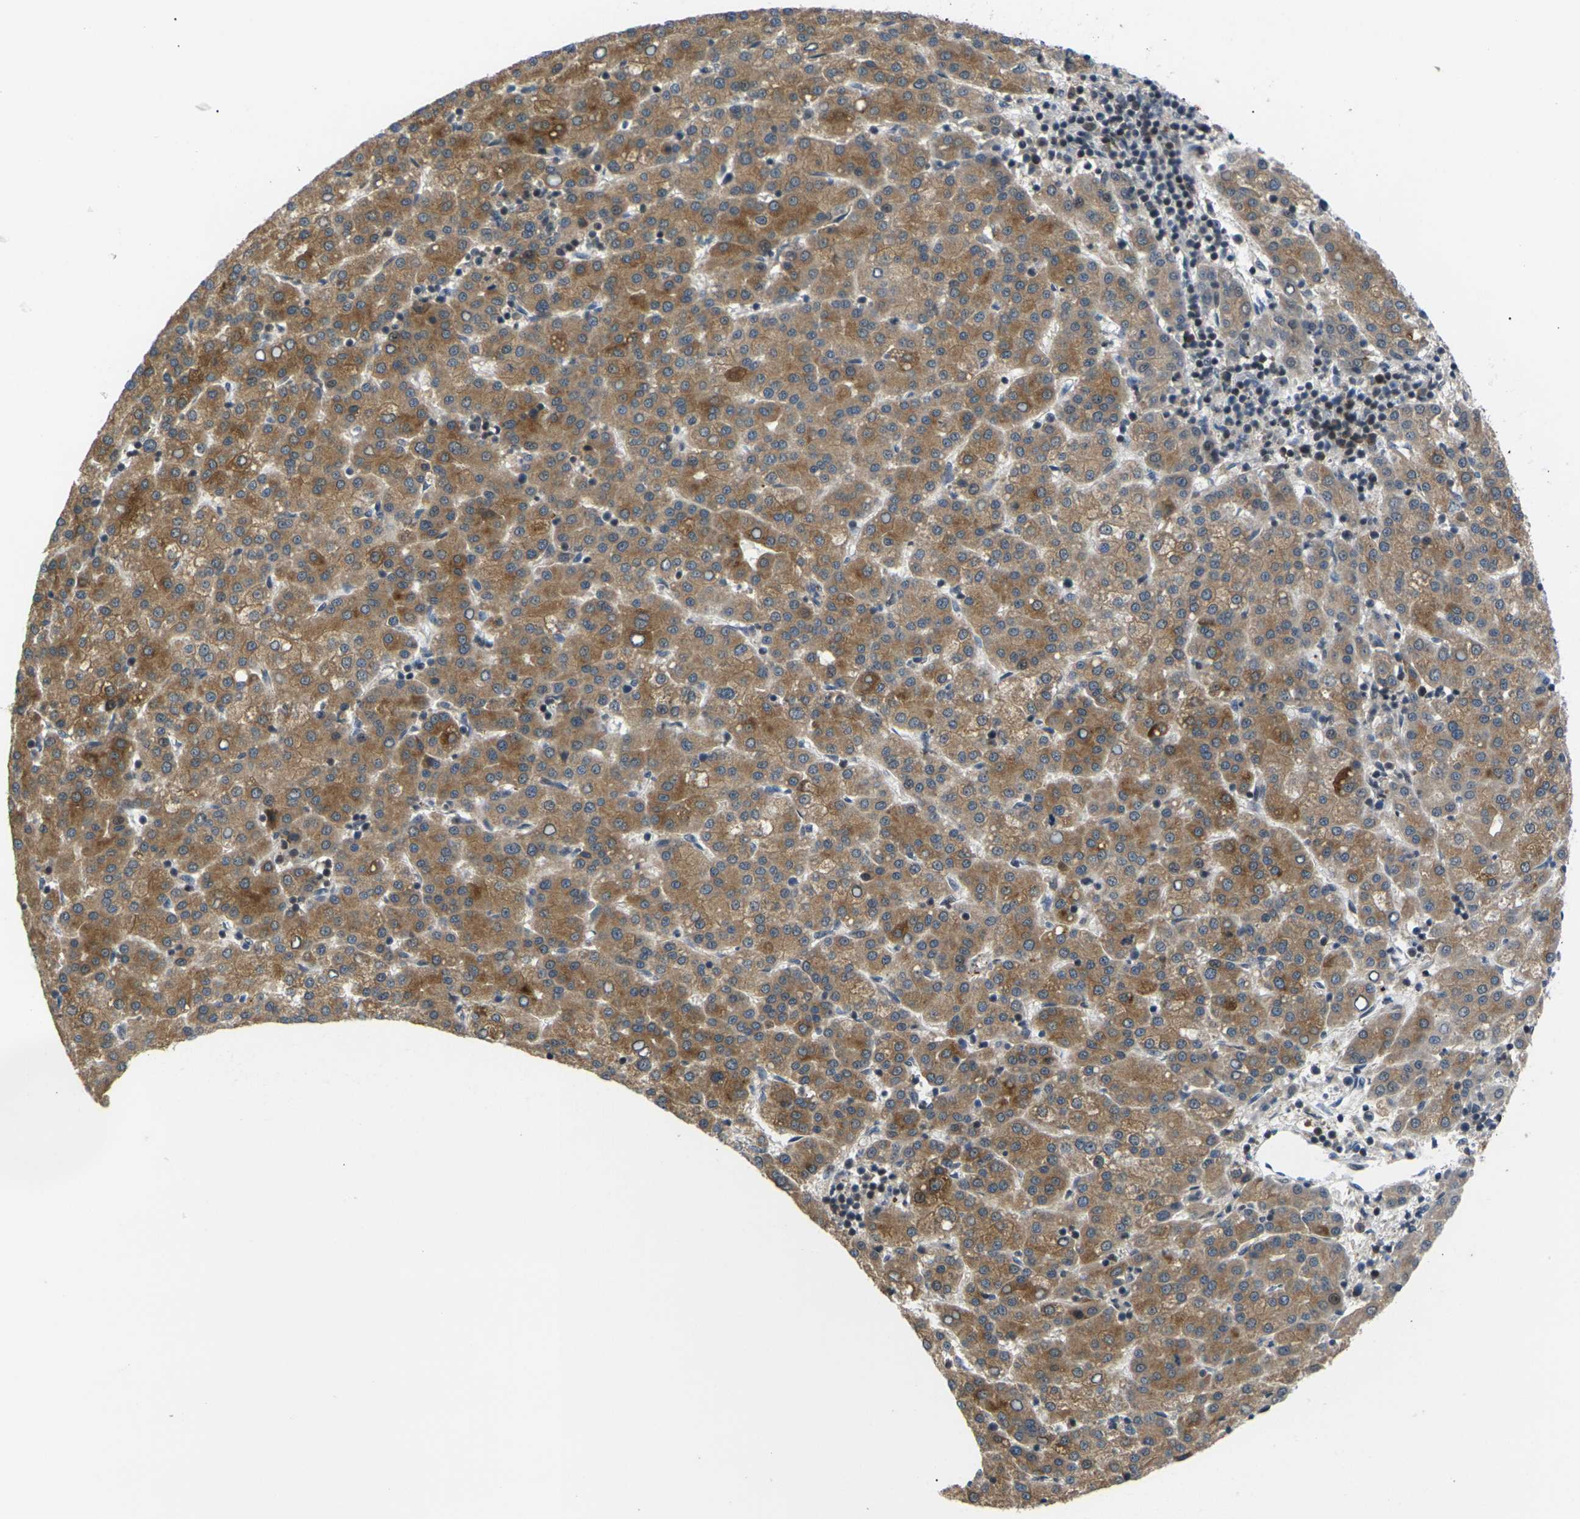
{"staining": {"intensity": "moderate", "quantity": ">75%", "location": "cytoplasmic/membranous"}, "tissue": "liver cancer", "cell_type": "Tumor cells", "image_type": "cancer", "snomed": [{"axis": "morphology", "description": "Carcinoma, Hepatocellular, NOS"}, {"axis": "topography", "description": "Liver"}], "caption": "The immunohistochemical stain labels moderate cytoplasmic/membranous staining in tumor cells of liver hepatocellular carcinoma tissue.", "gene": "RPS6KA3", "patient": {"sex": "female", "age": 58}}